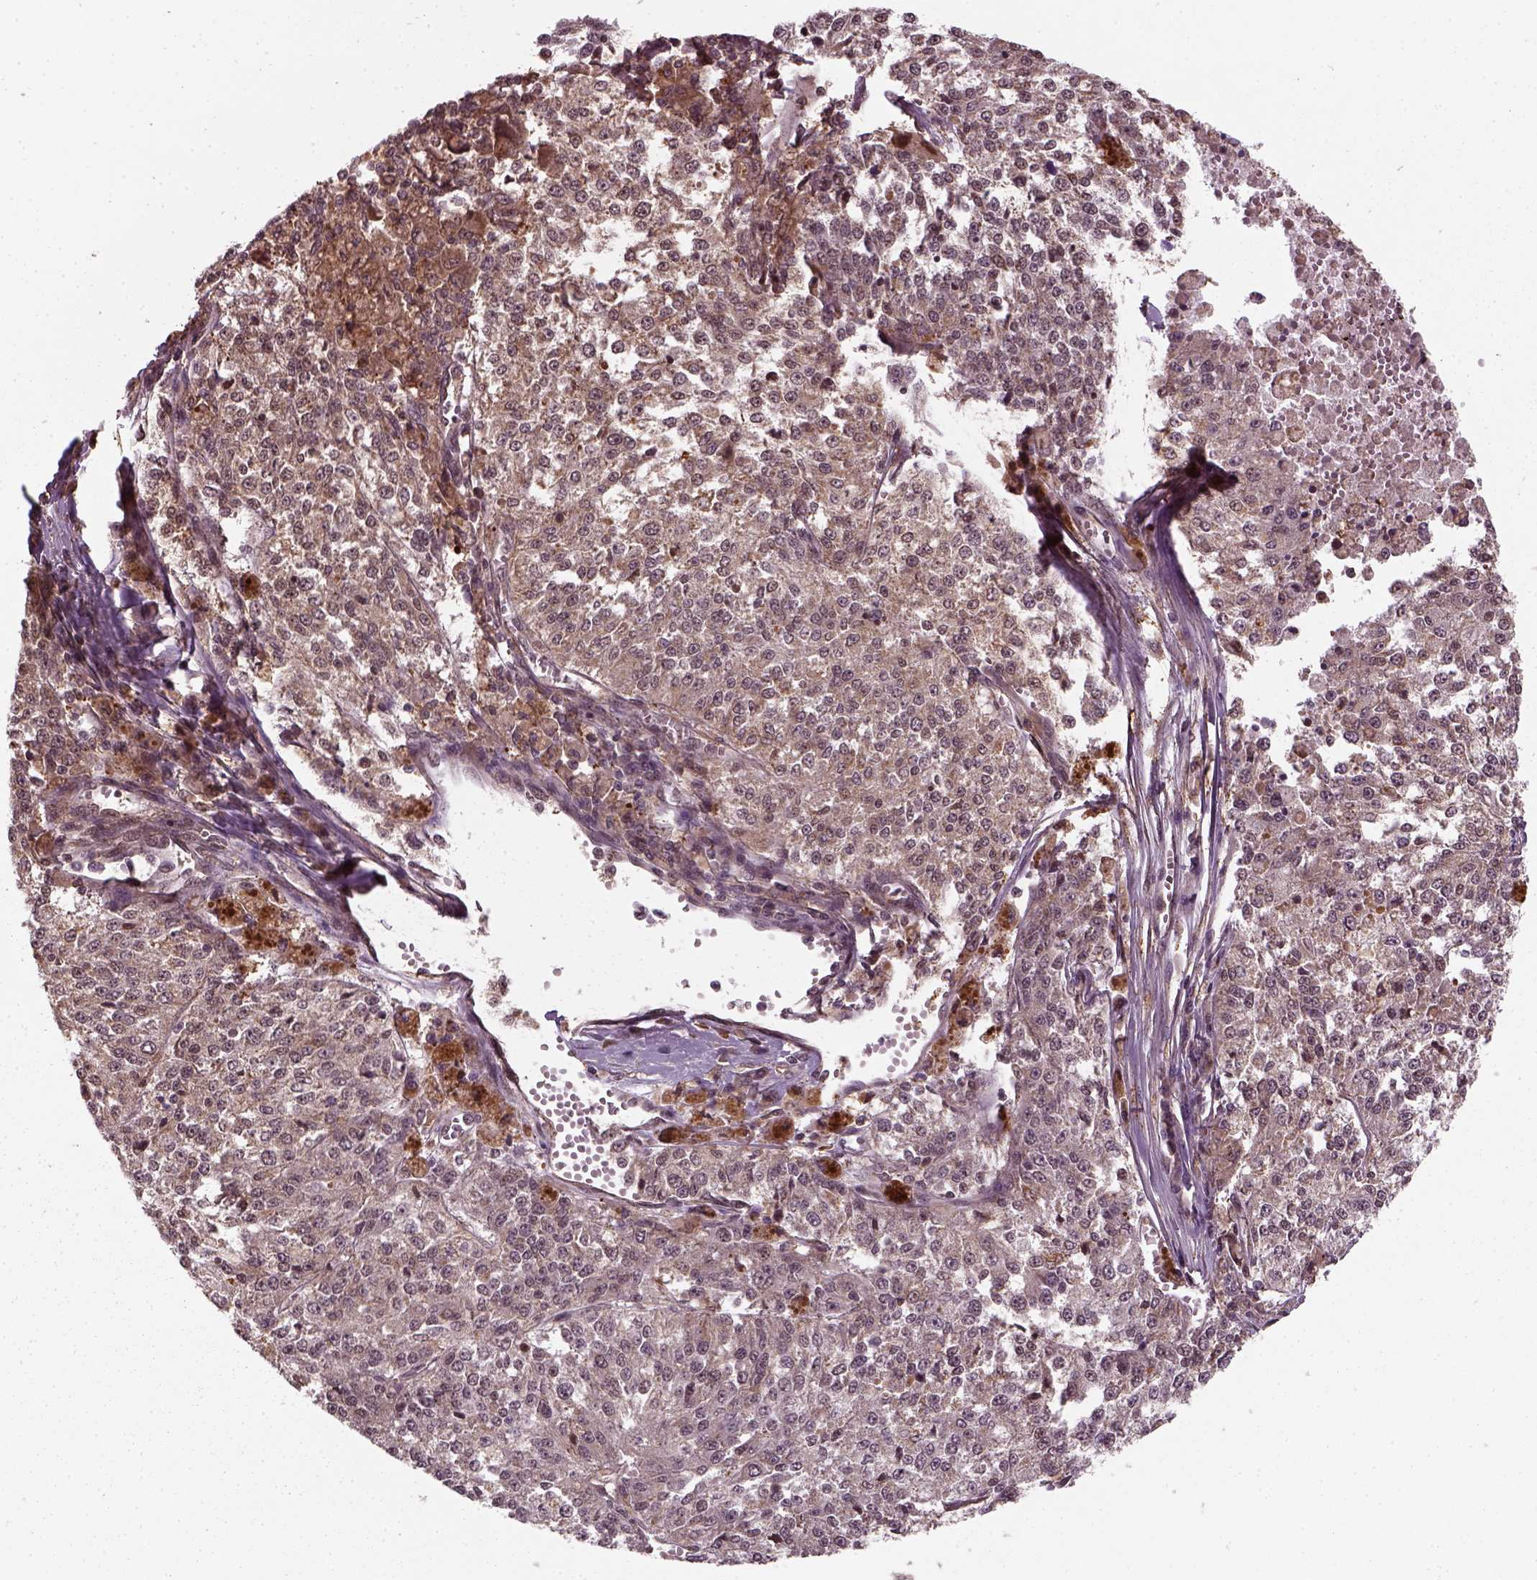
{"staining": {"intensity": "weak", "quantity": ">75%", "location": "cytoplasmic/membranous,nuclear"}, "tissue": "melanoma", "cell_type": "Tumor cells", "image_type": "cancer", "snomed": [{"axis": "morphology", "description": "Malignant melanoma, Metastatic site"}, {"axis": "topography", "description": "Lymph node"}], "caption": "Melanoma was stained to show a protein in brown. There is low levels of weak cytoplasmic/membranous and nuclear staining in approximately >75% of tumor cells.", "gene": "NUDT9", "patient": {"sex": "female", "age": 64}}